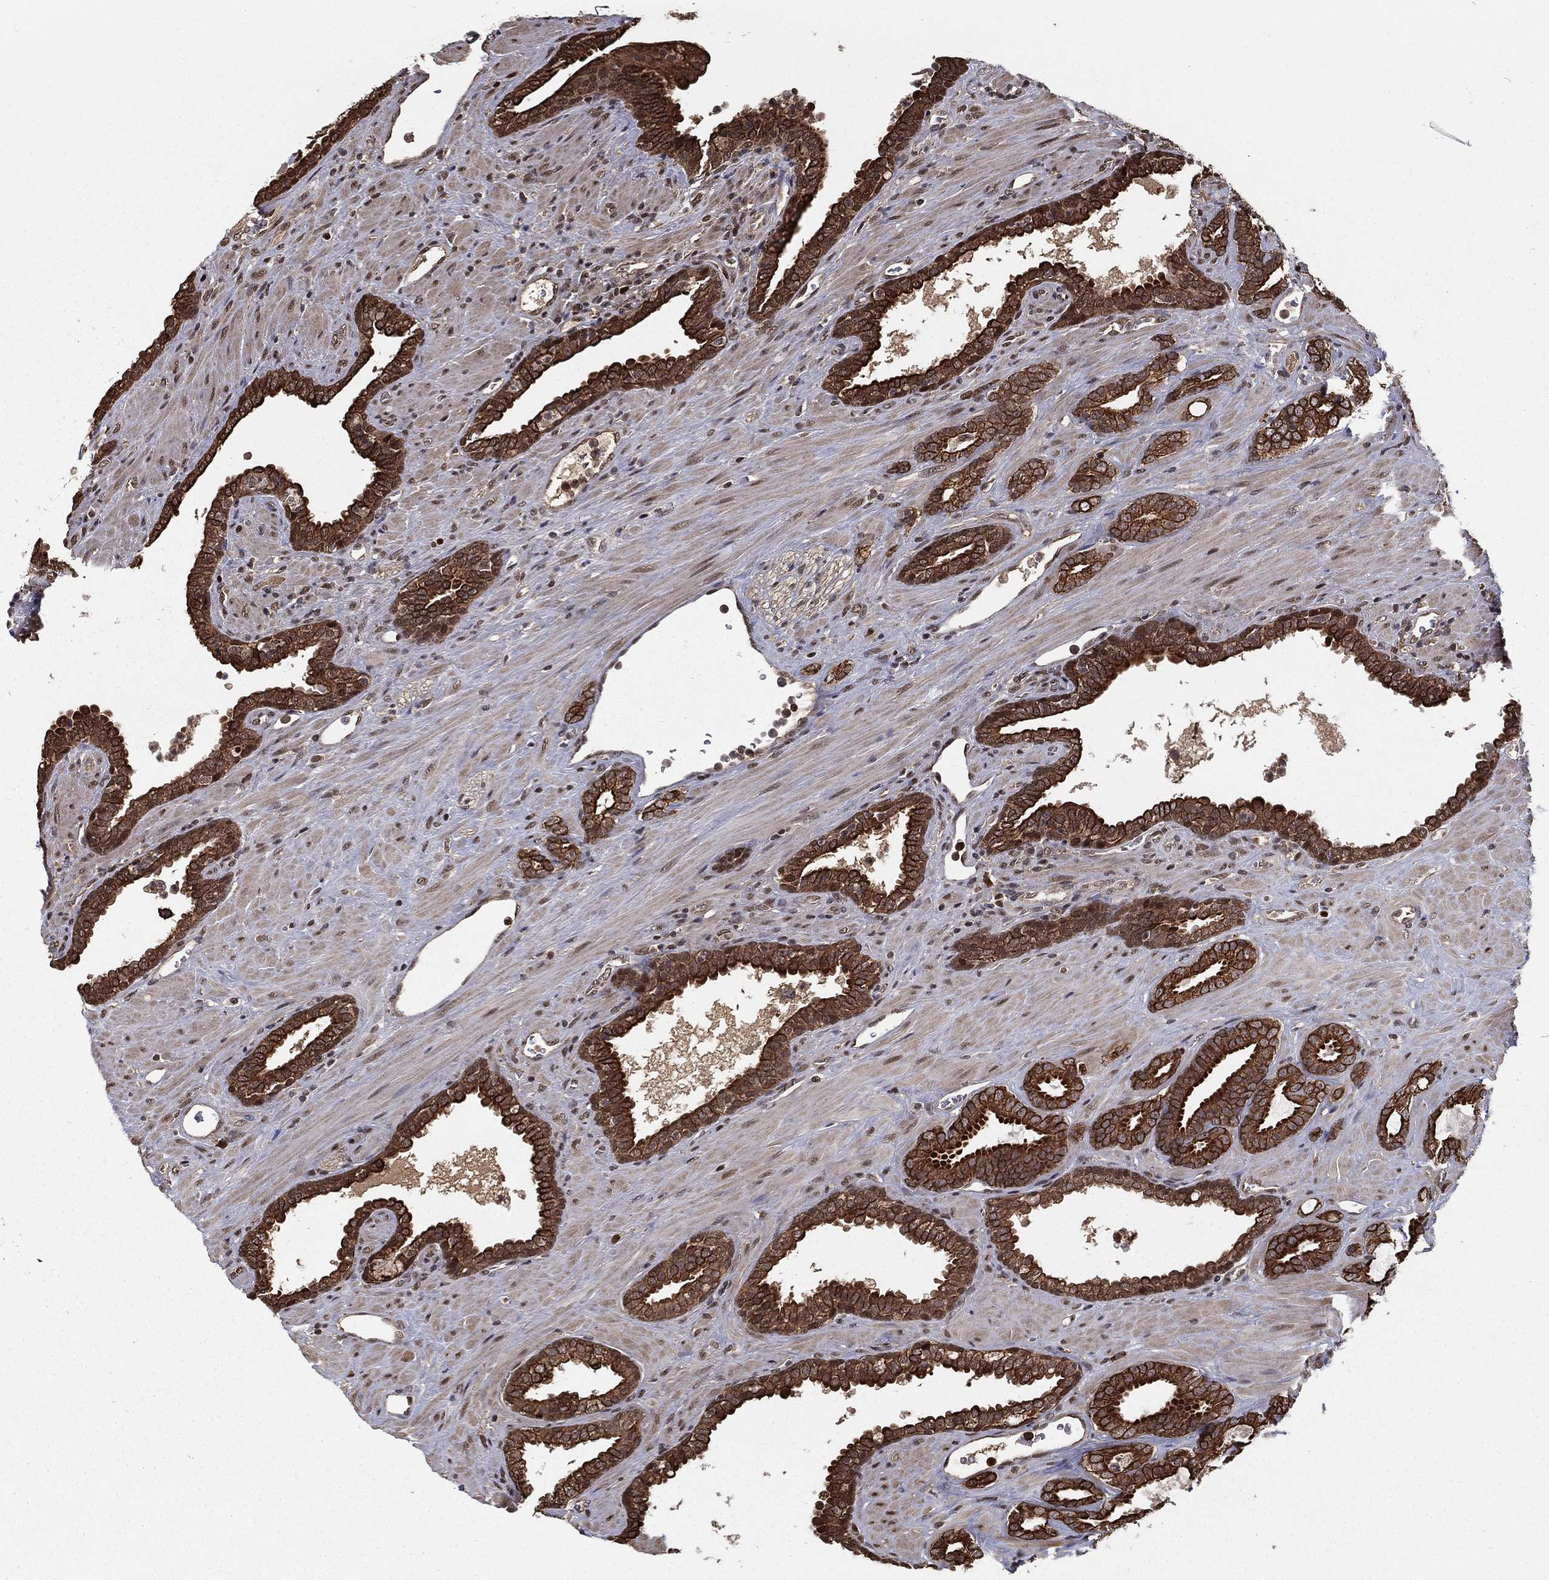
{"staining": {"intensity": "strong", "quantity": ">75%", "location": "cytoplasmic/membranous"}, "tissue": "prostate cancer", "cell_type": "Tumor cells", "image_type": "cancer", "snomed": [{"axis": "morphology", "description": "Adenocarcinoma, Low grade"}, {"axis": "topography", "description": "Prostate"}], "caption": "There is high levels of strong cytoplasmic/membranous positivity in tumor cells of prostate adenocarcinoma (low-grade), as demonstrated by immunohistochemical staining (brown color).", "gene": "SLC6A6", "patient": {"sex": "male", "age": 61}}